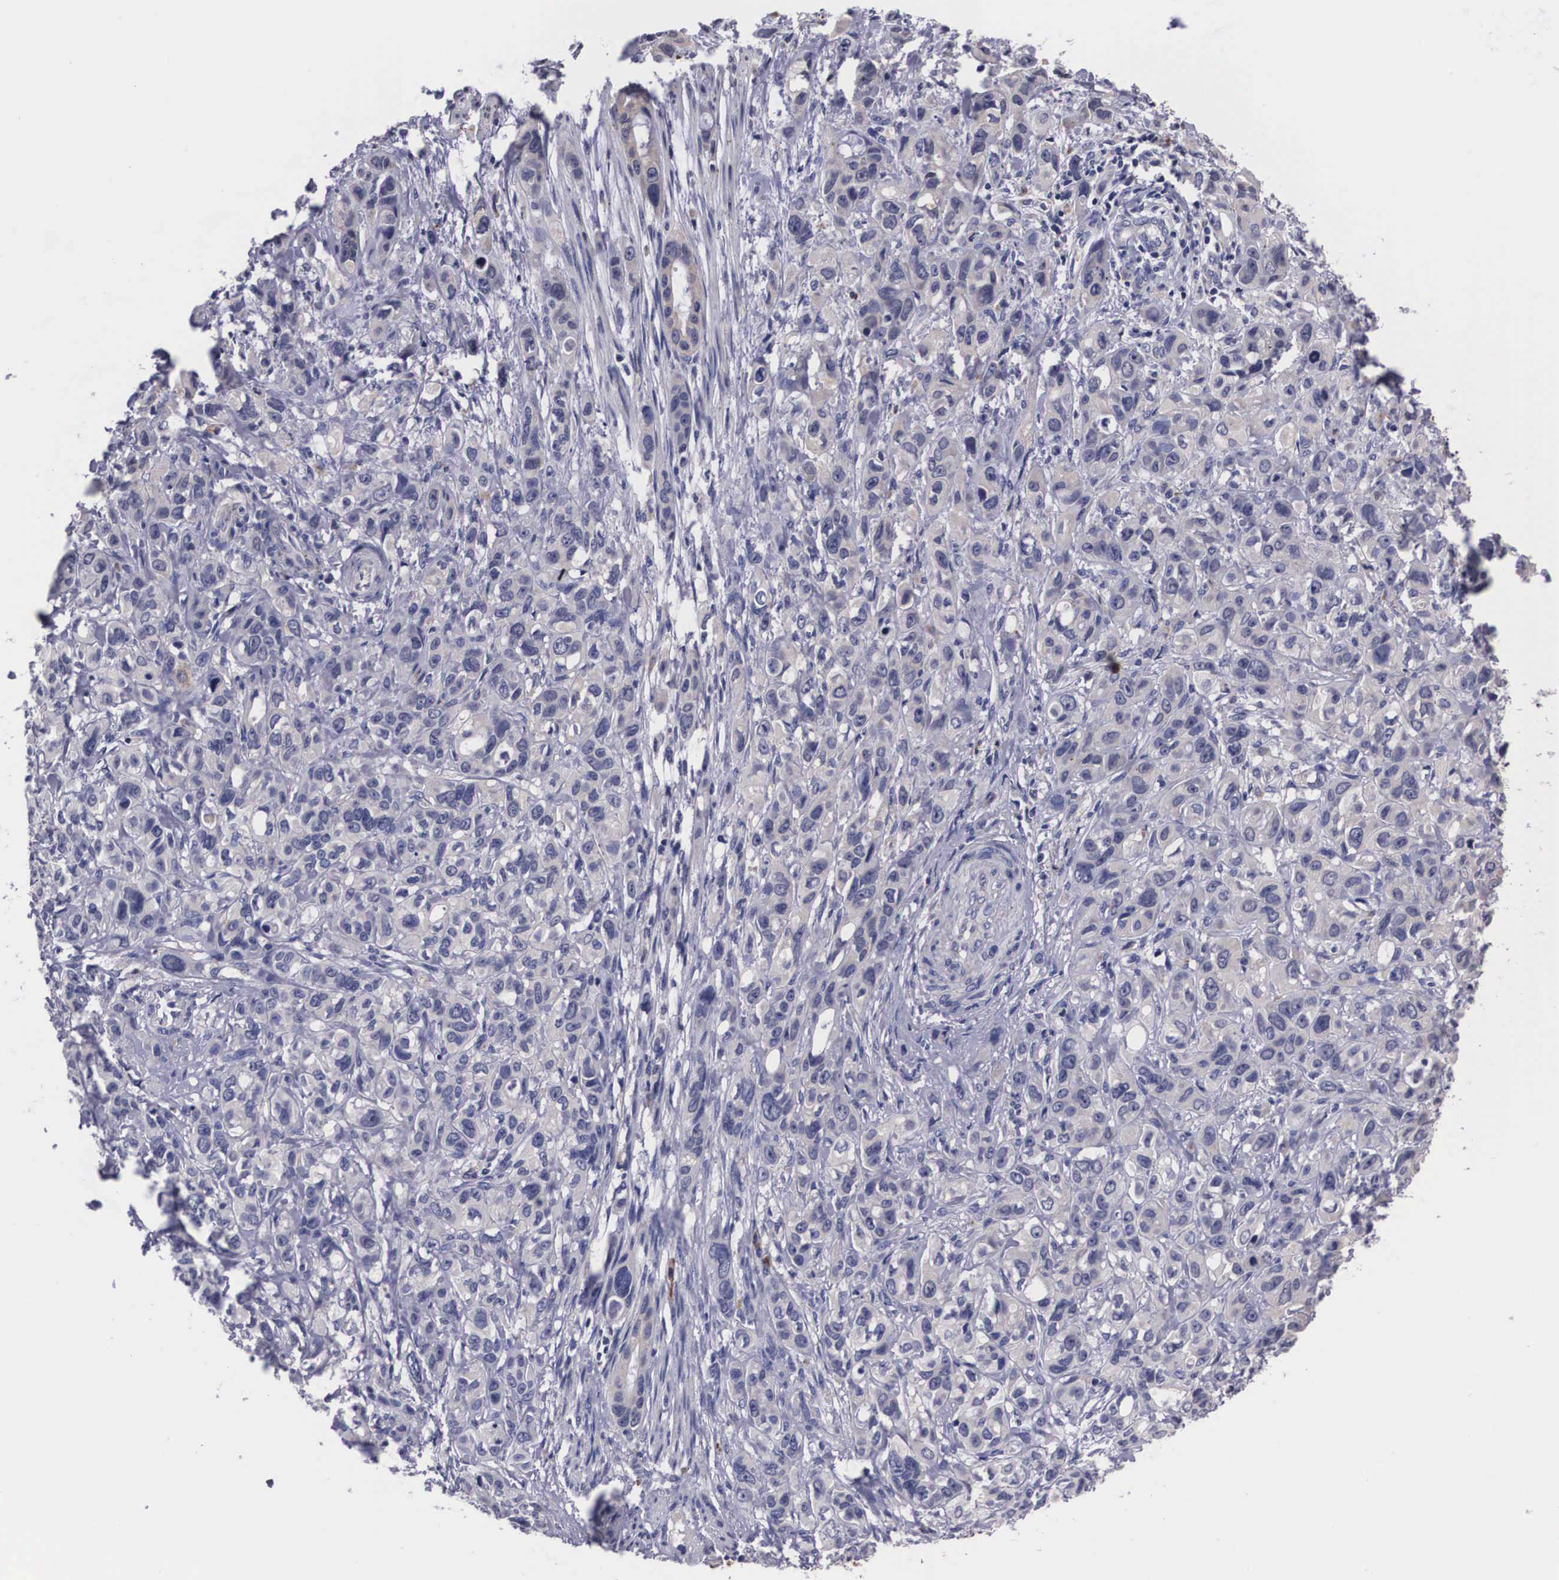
{"staining": {"intensity": "negative", "quantity": "none", "location": "none"}, "tissue": "stomach cancer", "cell_type": "Tumor cells", "image_type": "cancer", "snomed": [{"axis": "morphology", "description": "Adenocarcinoma, NOS"}, {"axis": "topography", "description": "Stomach, upper"}], "caption": "Immunohistochemistry of human stomach cancer (adenocarcinoma) exhibits no staining in tumor cells.", "gene": "CRELD2", "patient": {"sex": "male", "age": 47}}